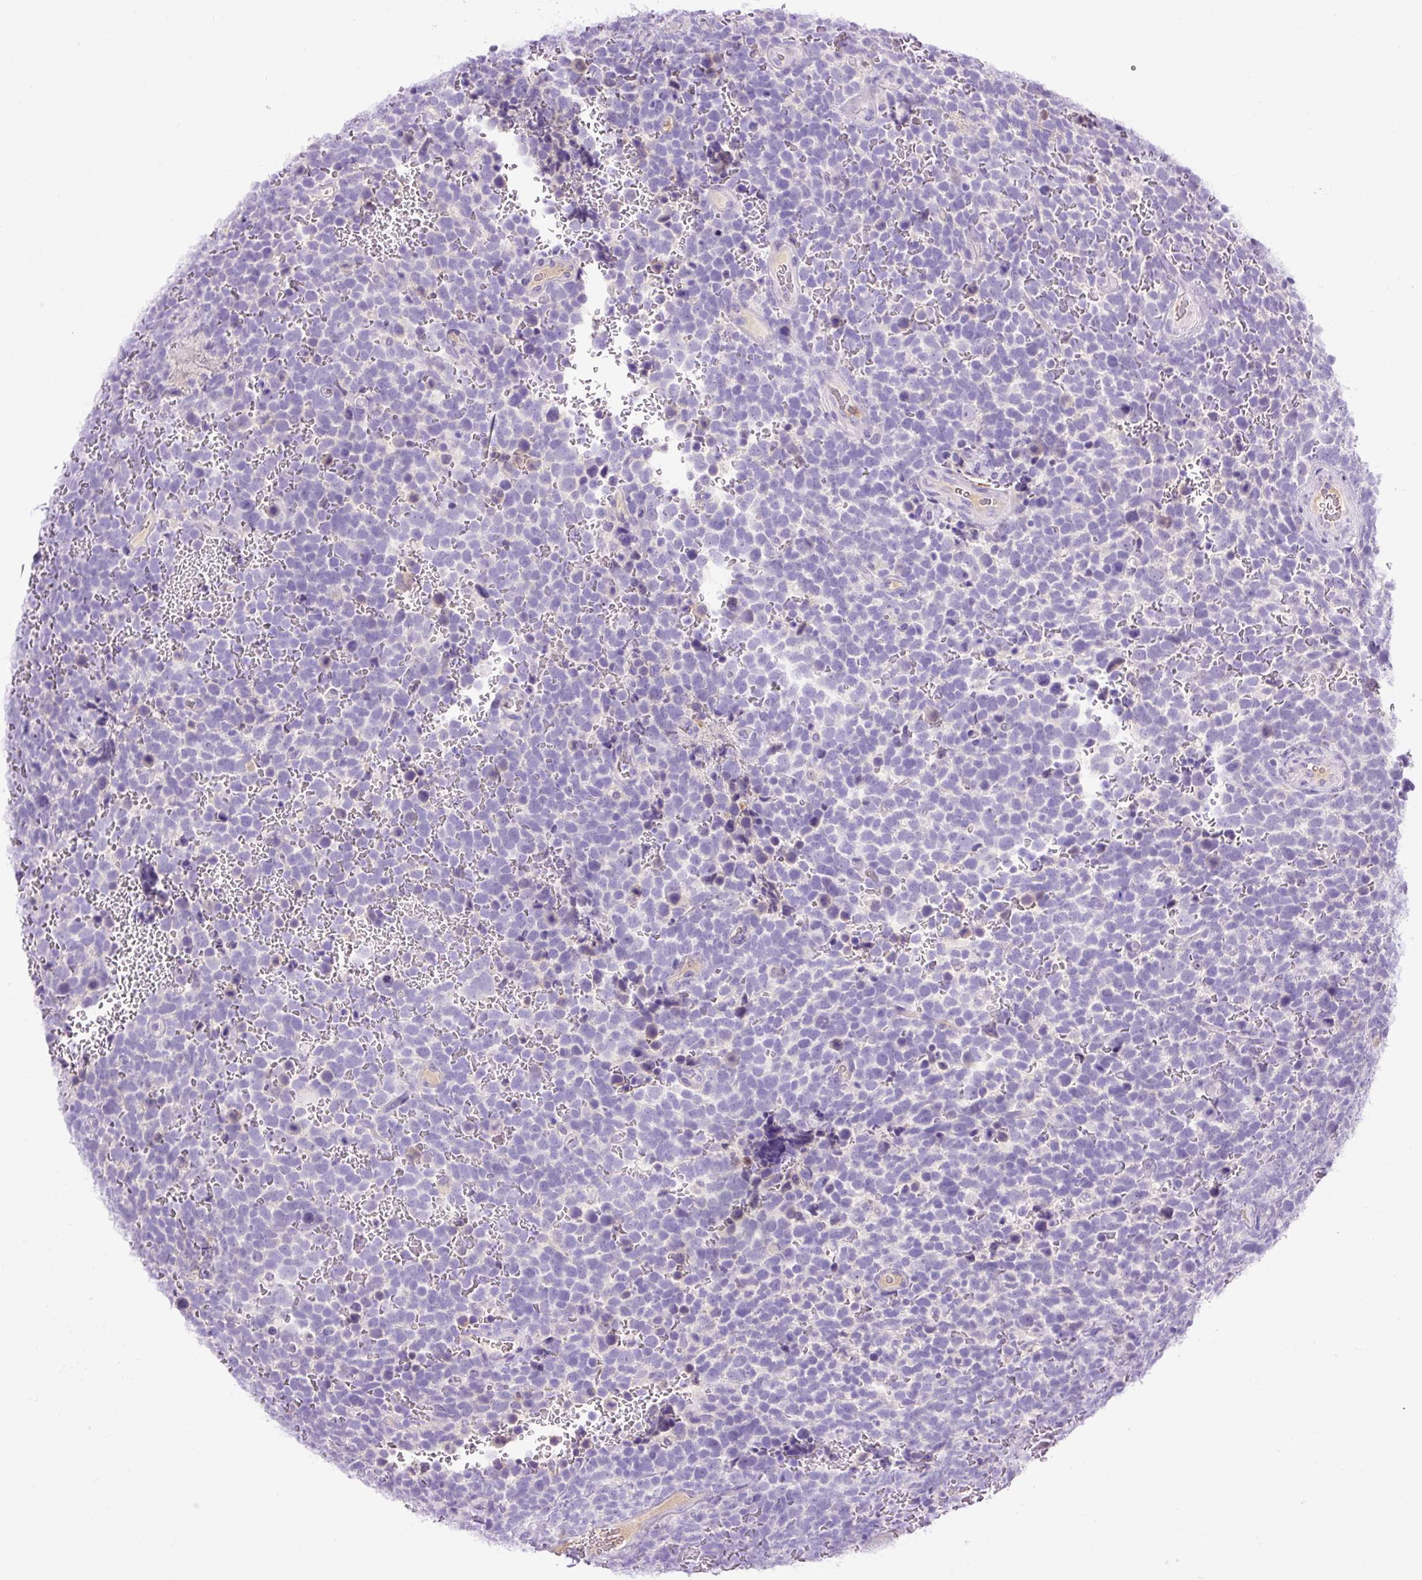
{"staining": {"intensity": "negative", "quantity": "none", "location": "none"}, "tissue": "urothelial cancer", "cell_type": "Tumor cells", "image_type": "cancer", "snomed": [{"axis": "morphology", "description": "Urothelial carcinoma, High grade"}, {"axis": "topography", "description": "Urinary bladder"}], "caption": "Tumor cells show no significant staining in urothelial carcinoma (high-grade). (DAB immunohistochemistry (IHC) with hematoxylin counter stain).", "gene": "SPTBN5", "patient": {"sex": "female", "age": 82}}